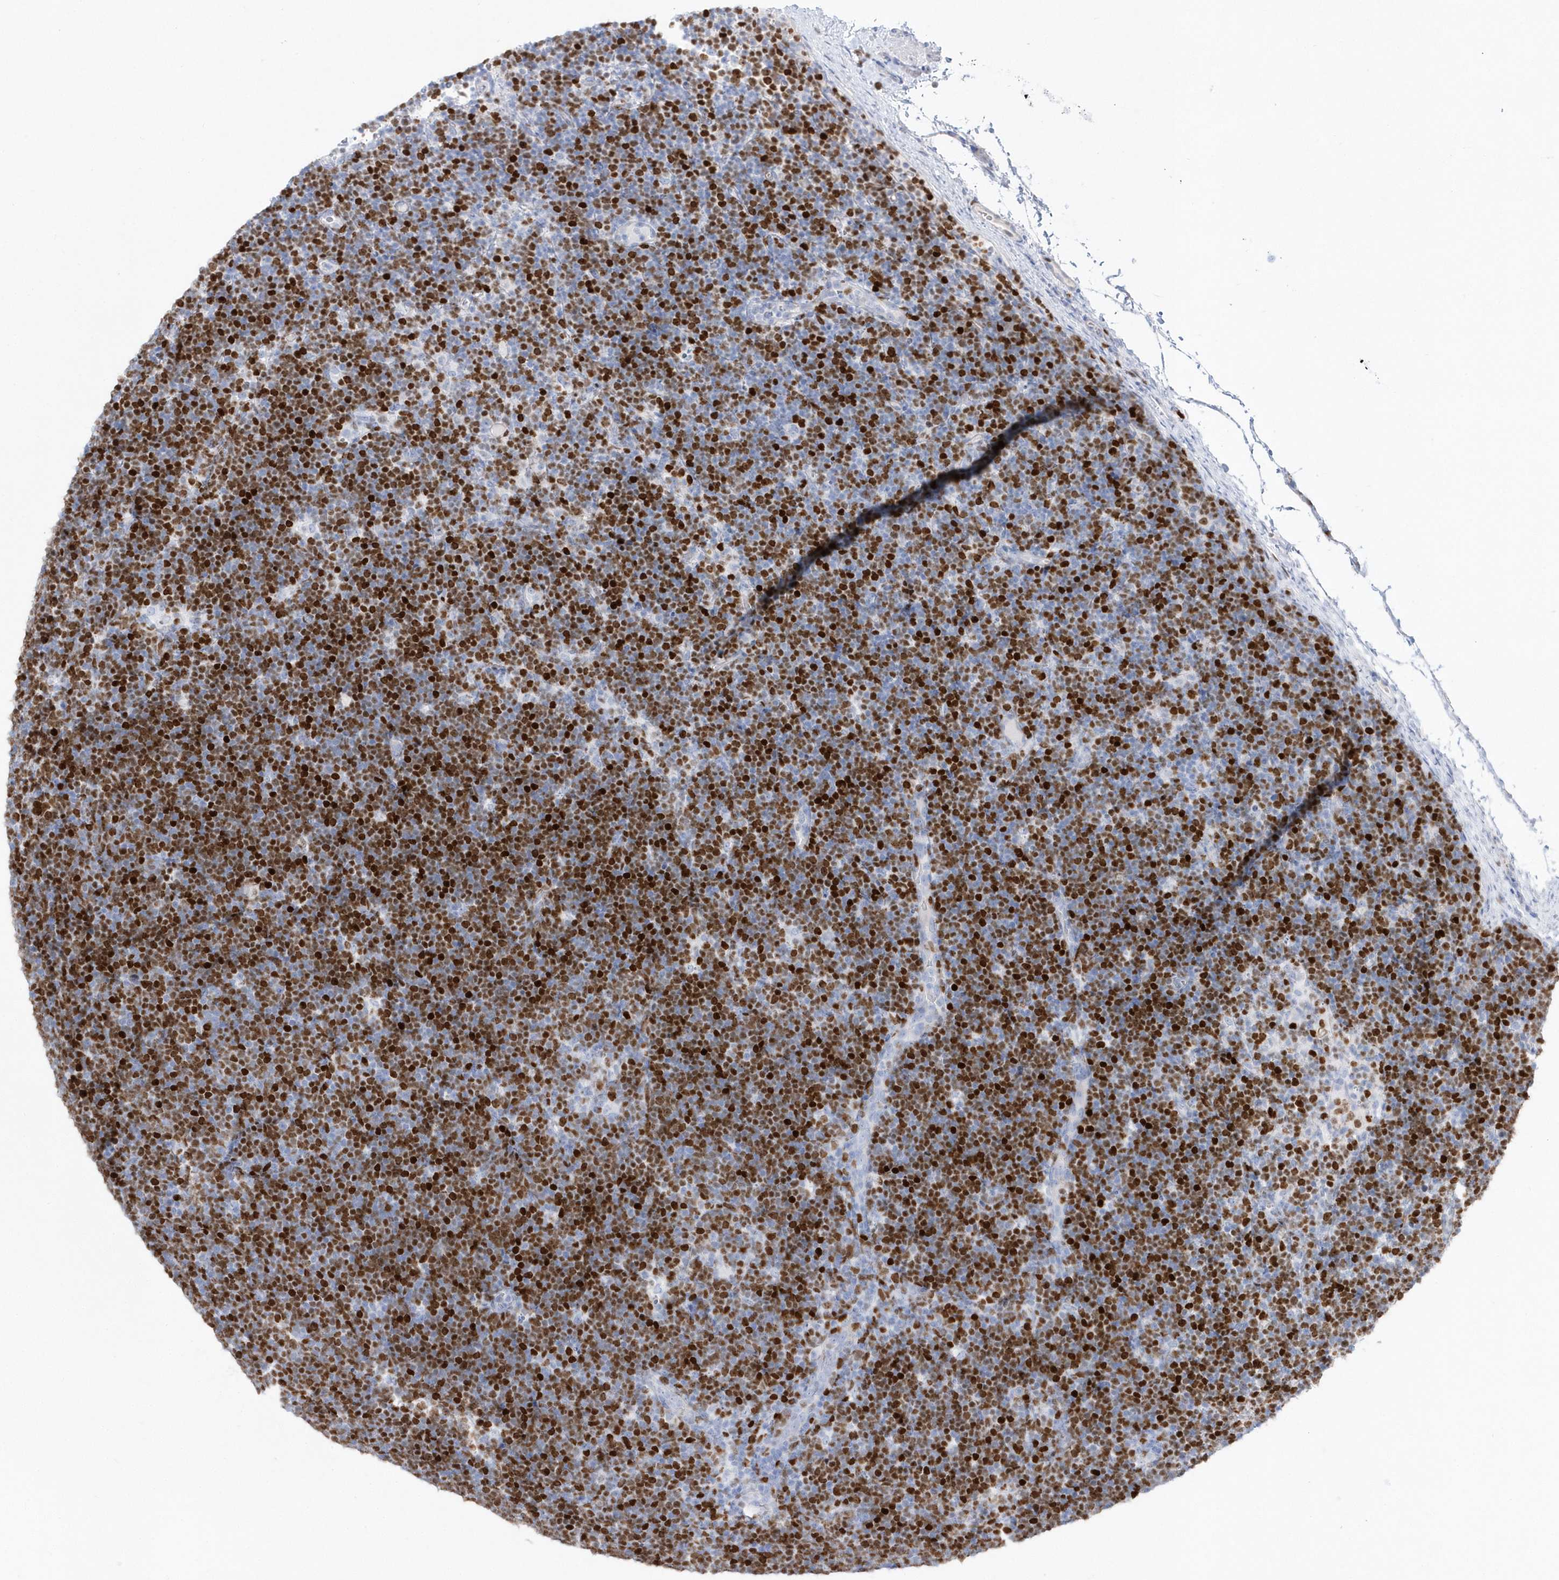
{"staining": {"intensity": "strong", "quantity": "25%-75%", "location": "nuclear"}, "tissue": "lymphoma", "cell_type": "Tumor cells", "image_type": "cancer", "snomed": [{"axis": "morphology", "description": "Malignant lymphoma, non-Hodgkin's type, High grade"}, {"axis": "topography", "description": "Lymph node"}], "caption": "Immunohistochemistry (DAB) staining of human malignant lymphoma, non-Hodgkin's type (high-grade) demonstrates strong nuclear protein positivity in about 25%-75% of tumor cells.", "gene": "TMCO6", "patient": {"sex": "male", "age": 13}}